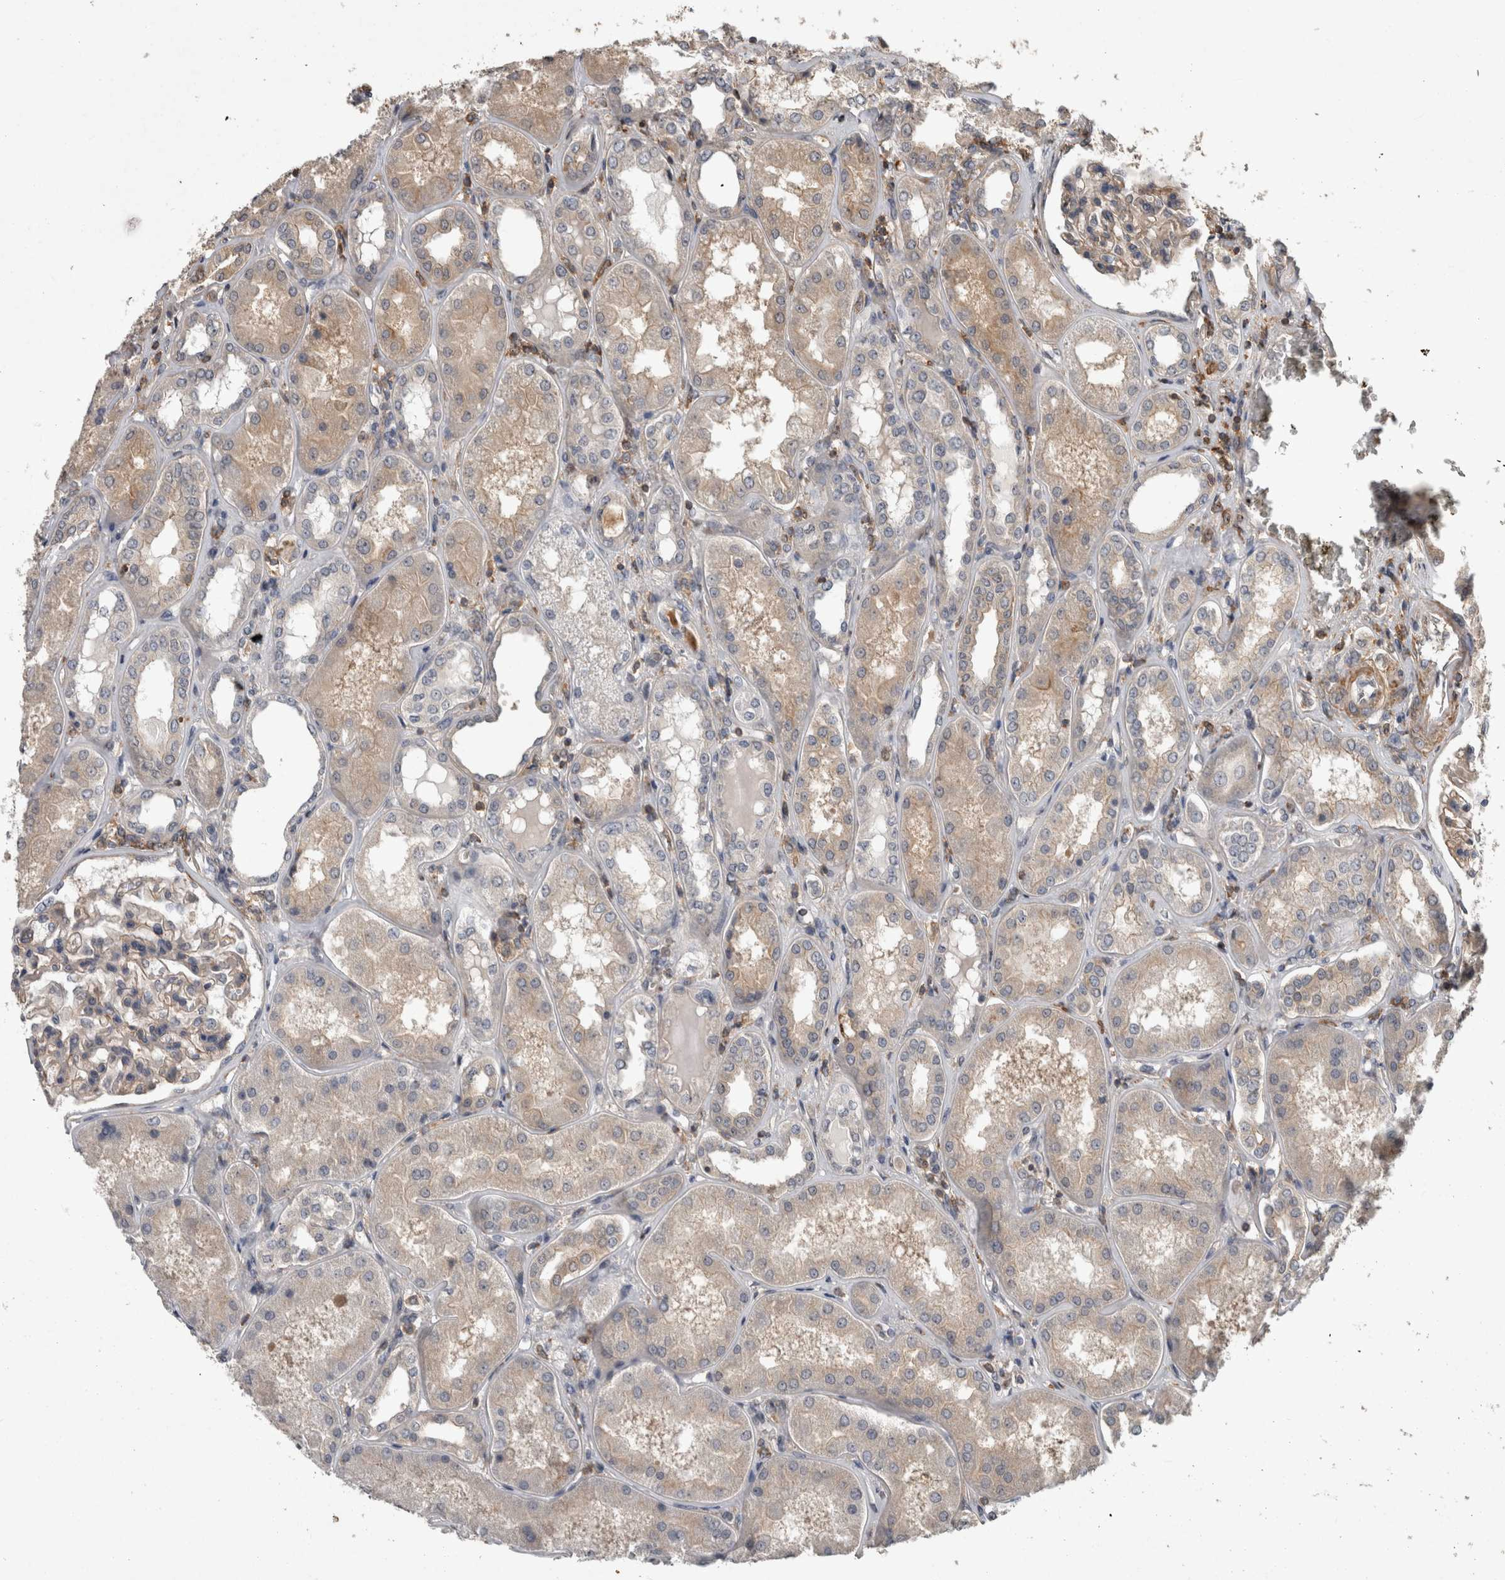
{"staining": {"intensity": "weak", "quantity": ">75%", "location": "cytoplasmic/membranous"}, "tissue": "kidney", "cell_type": "Cells in glomeruli", "image_type": "normal", "snomed": [{"axis": "morphology", "description": "Normal tissue, NOS"}, {"axis": "topography", "description": "Kidney"}], "caption": "Immunohistochemical staining of unremarkable human kidney displays >75% levels of weak cytoplasmic/membranous protein positivity in about >75% of cells in glomeruli. (DAB IHC, brown staining for protein, blue staining for nuclei).", "gene": "SPATA48", "patient": {"sex": "female", "age": 56}}